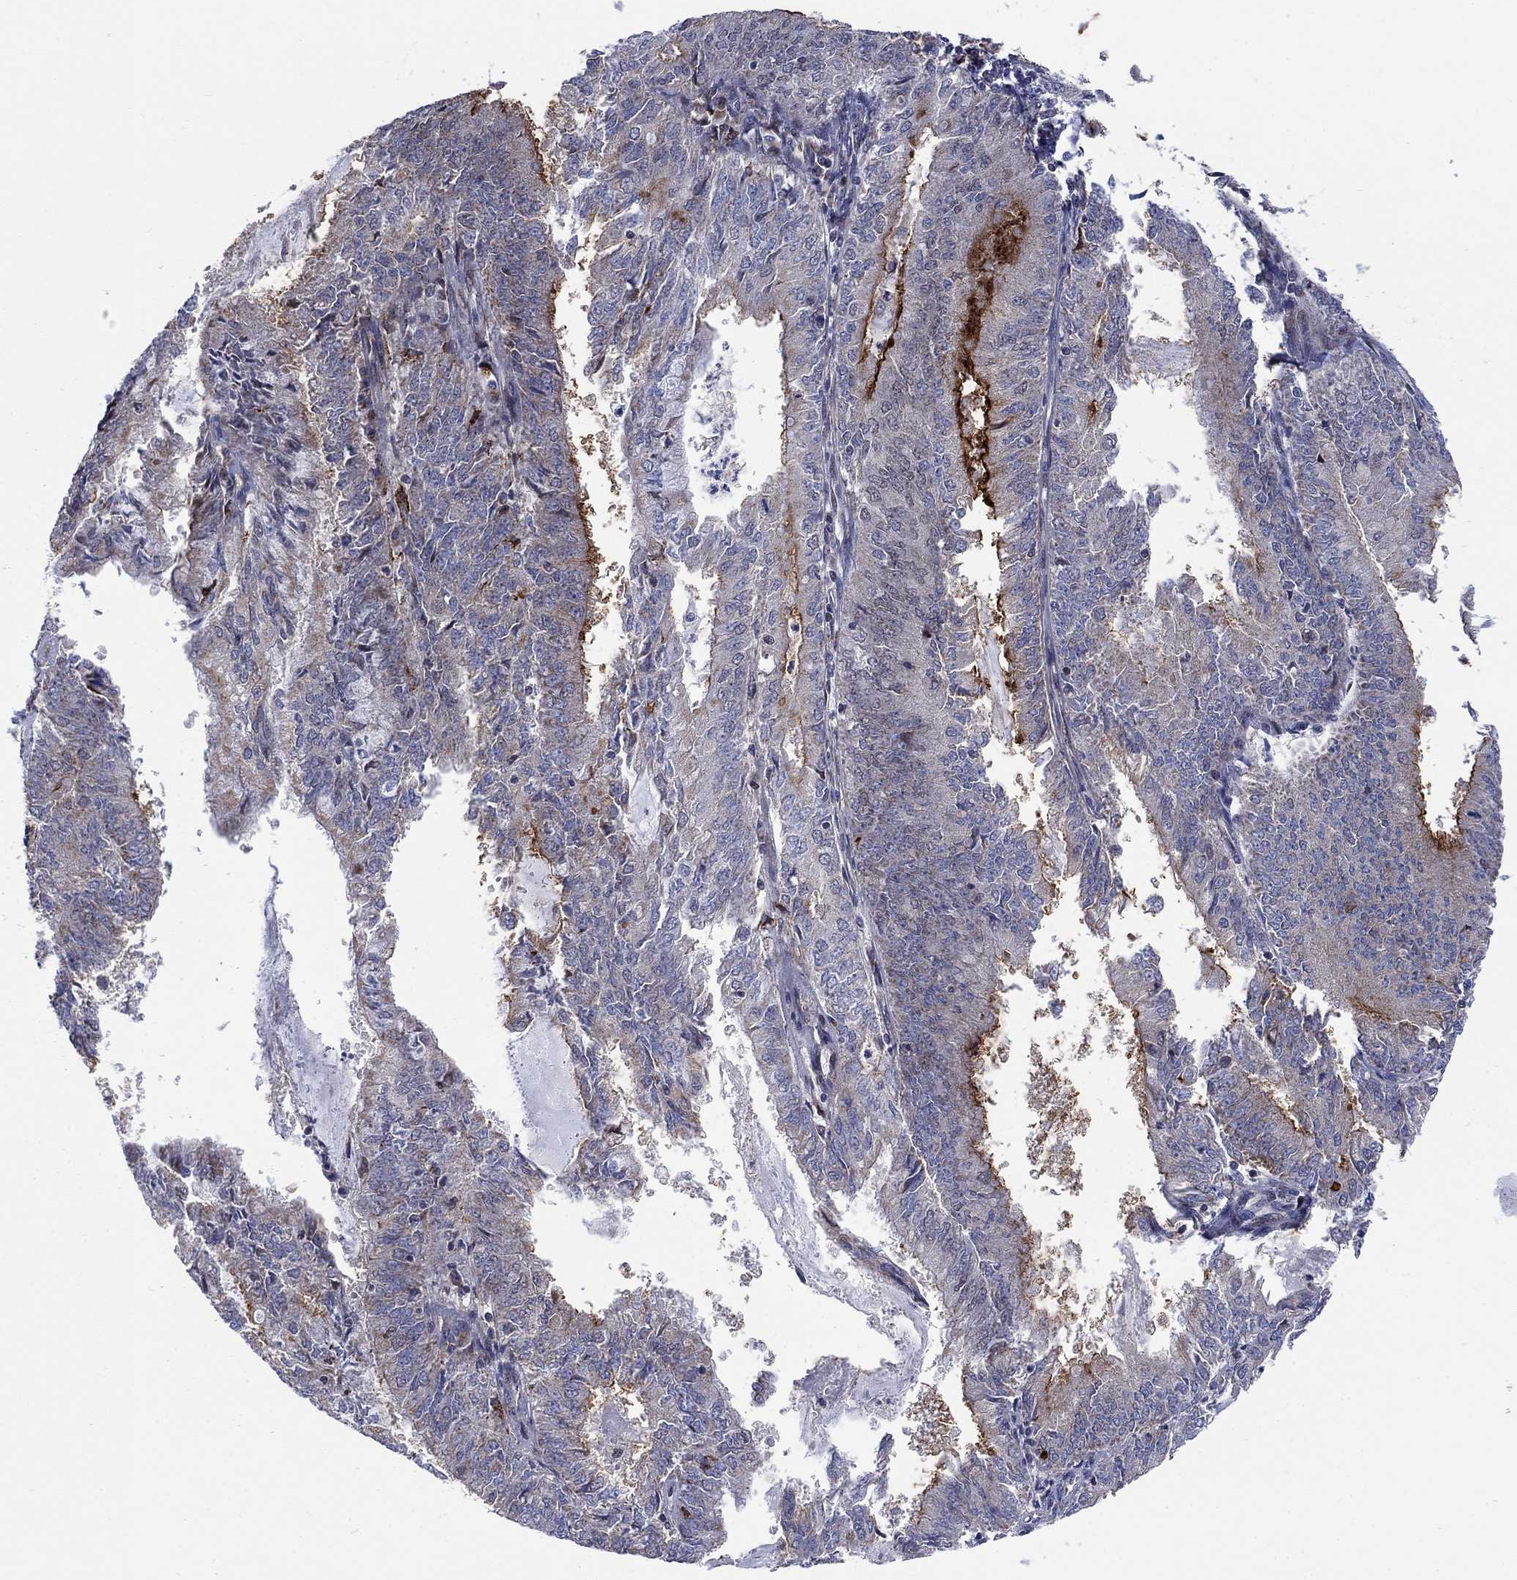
{"staining": {"intensity": "strong", "quantity": "<25%", "location": "cytoplasmic/membranous"}, "tissue": "endometrial cancer", "cell_type": "Tumor cells", "image_type": "cancer", "snomed": [{"axis": "morphology", "description": "Adenocarcinoma, NOS"}, {"axis": "topography", "description": "Endometrium"}], "caption": "Adenocarcinoma (endometrial) was stained to show a protein in brown. There is medium levels of strong cytoplasmic/membranous positivity in approximately <25% of tumor cells.", "gene": "SLC35F2", "patient": {"sex": "female", "age": 57}}